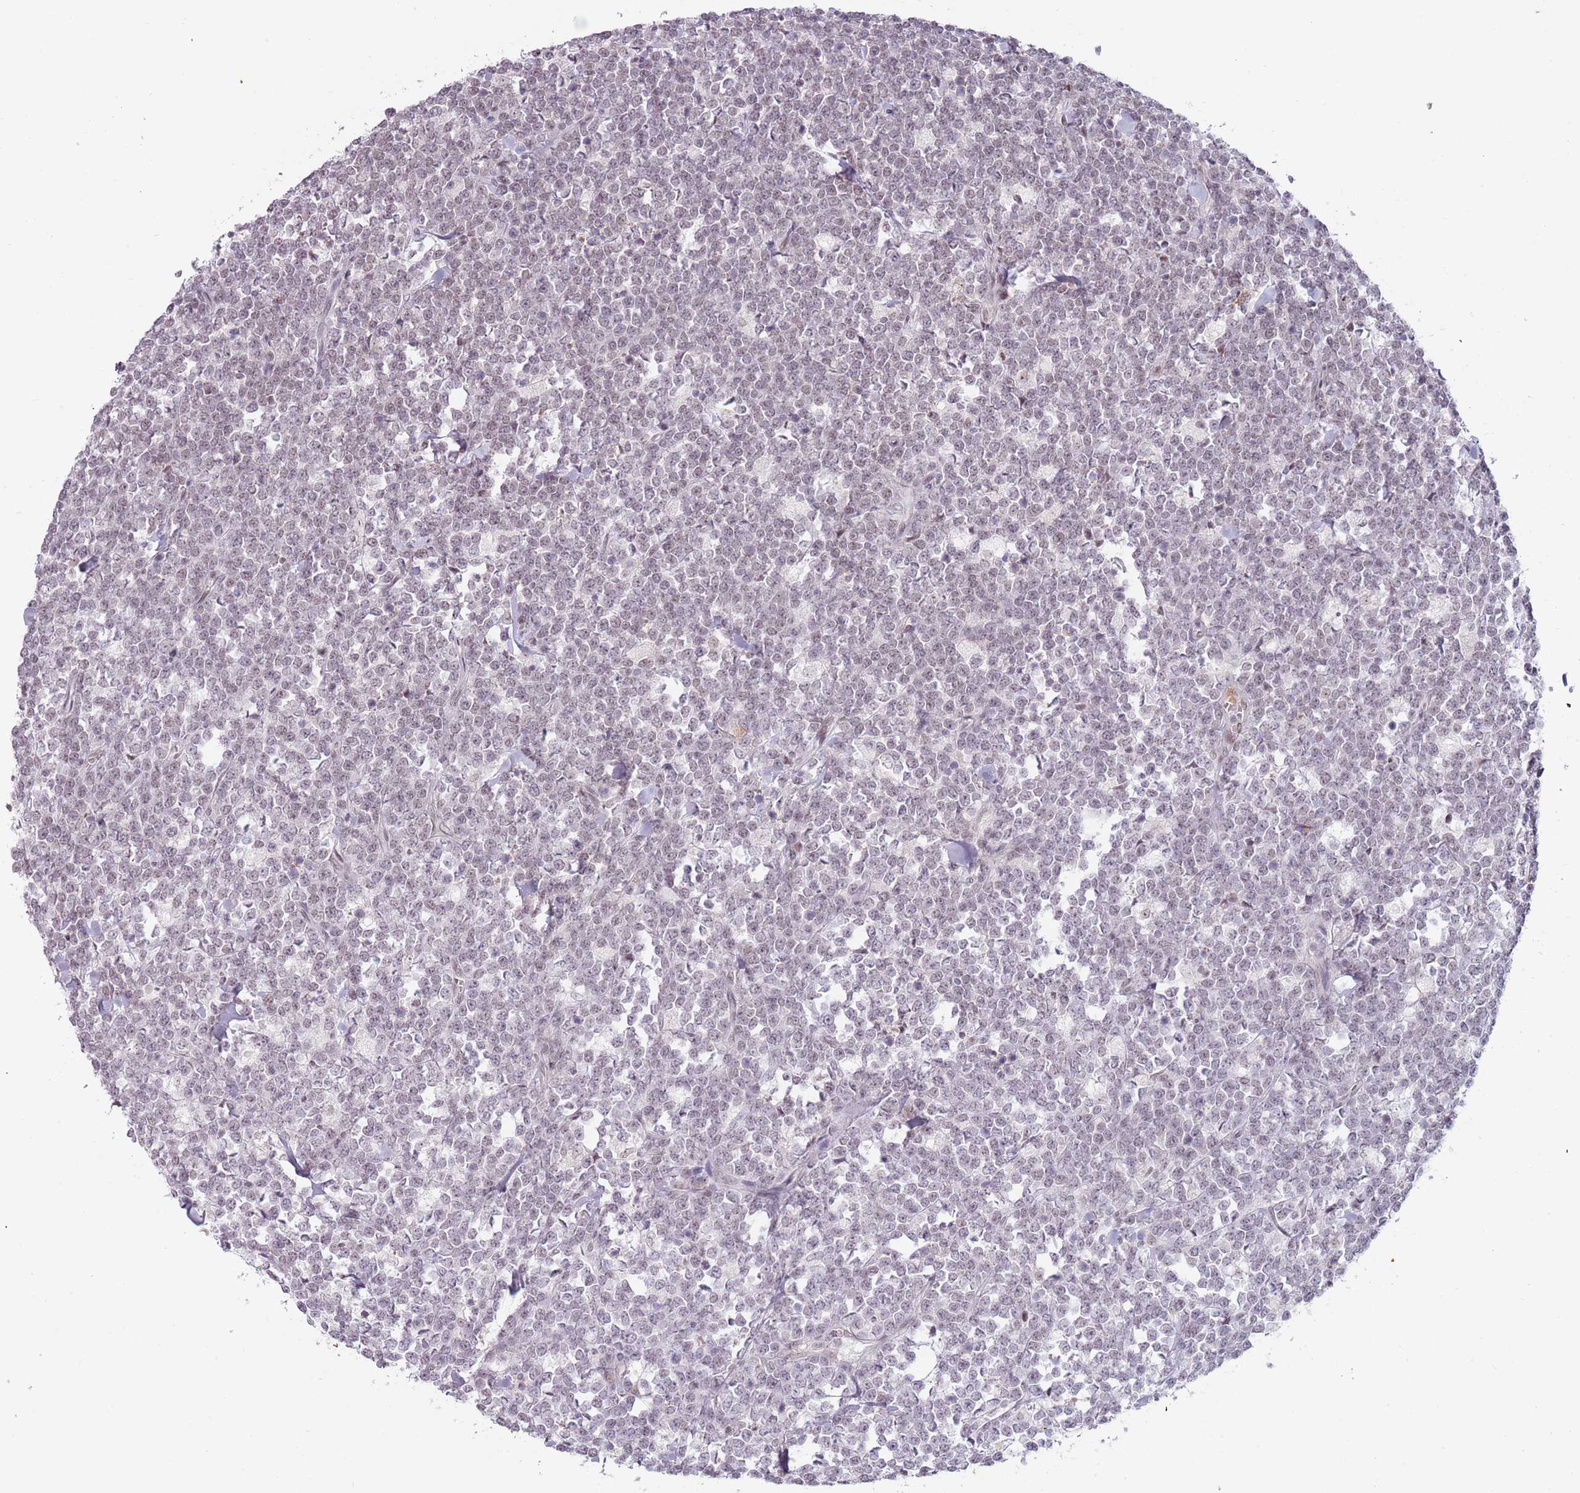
{"staining": {"intensity": "weak", "quantity": "25%-75%", "location": "nuclear"}, "tissue": "lymphoma", "cell_type": "Tumor cells", "image_type": "cancer", "snomed": [{"axis": "morphology", "description": "Malignant lymphoma, non-Hodgkin's type, High grade"}, {"axis": "topography", "description": "Small intestine"}], "caption": "This micrograph demonstrates malignant lymphoma, non-Hodgkin's type (high-grade) stained with immunohistochemistry to label a protein in brown. The nuclear of tumor cells show weak positivity for the protein. Nuclei are counter-stained blue.", "gene": "REXO4", "patient": {"sex": "male", "age": 8}}